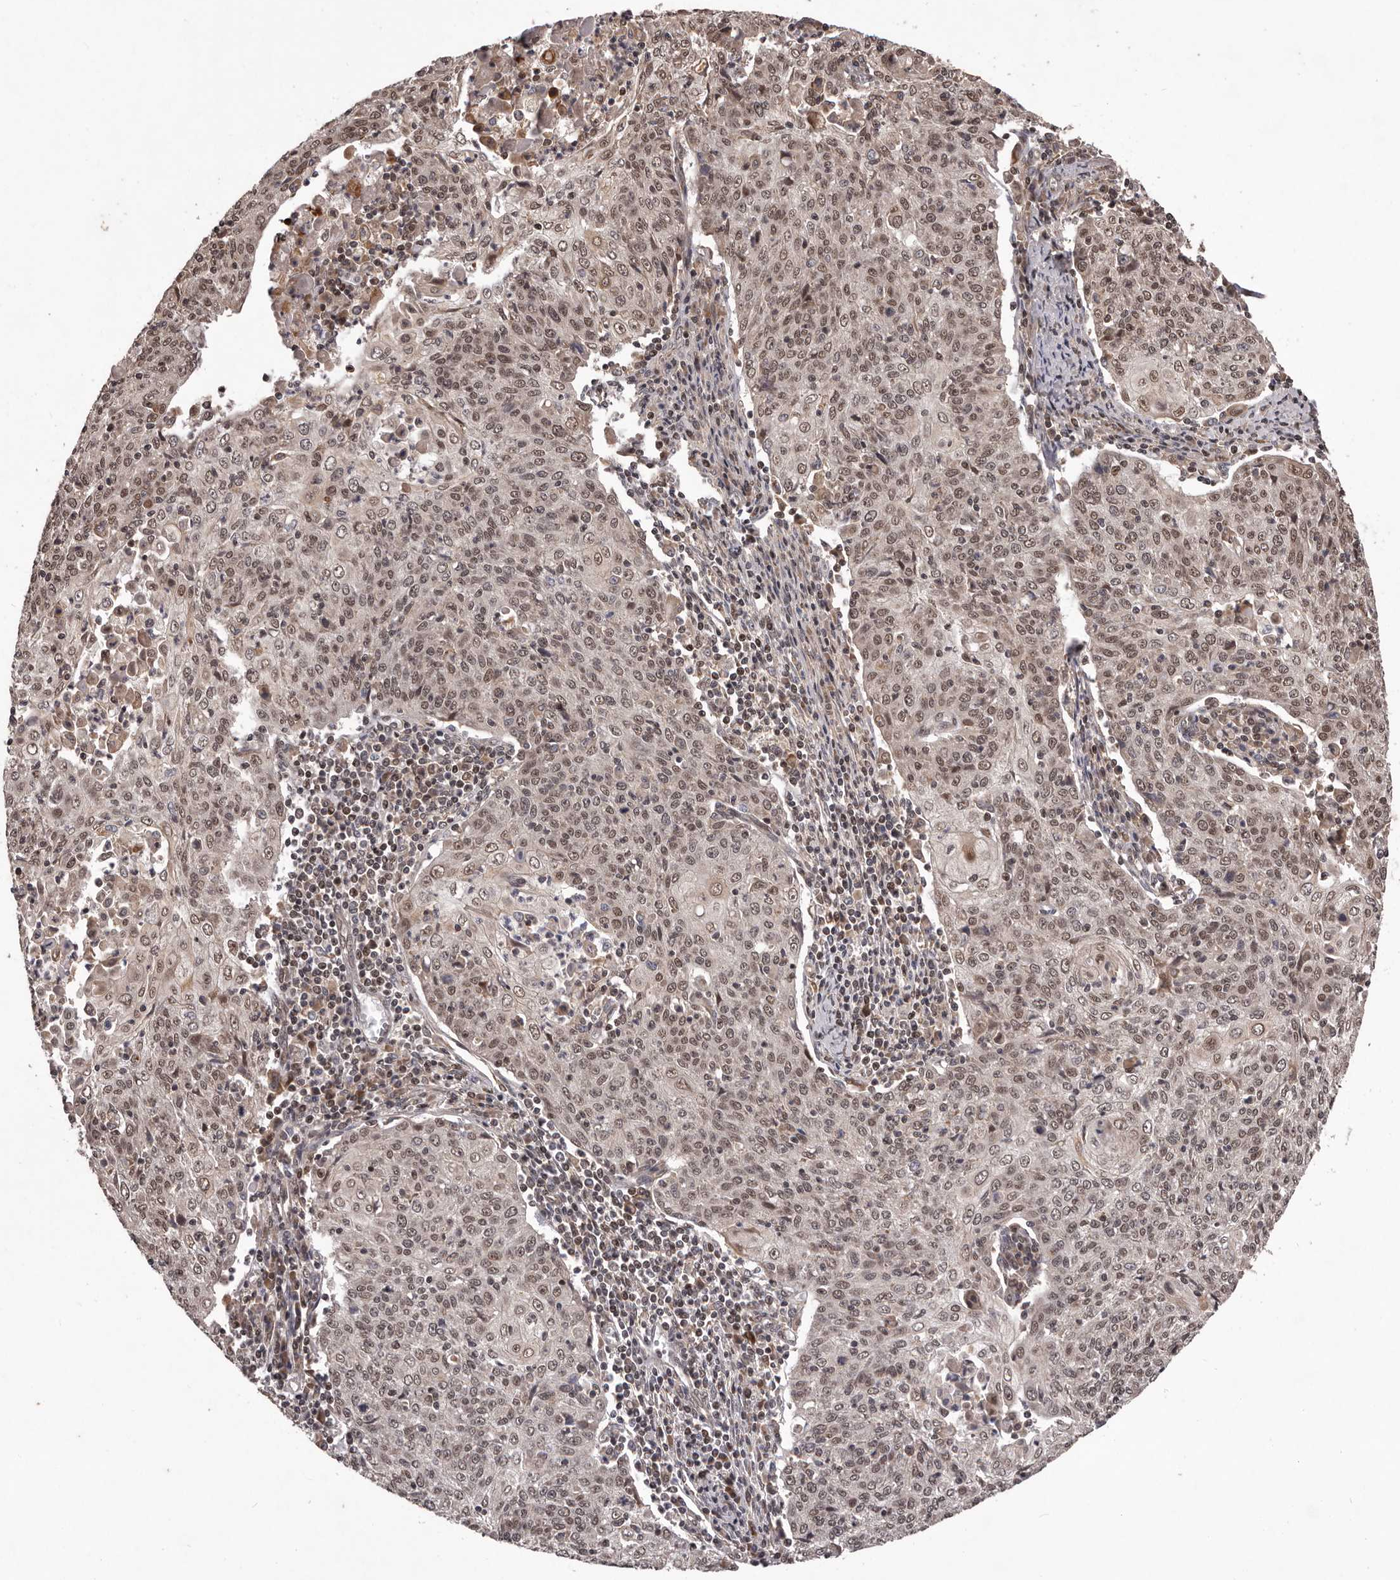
{"staining": {"intensity": "moderate", "quantity": ">75%", "location": "nuclear"}, "tissue": "cervical cancer", "cell_type": "Tumor cells", "image_type": "cancer", "snomed": [{"axis": "morphology", "description": "Squamous cell carcinoma, NOS"}, {"axis": "topography", "description": "Cervix"}], "caption": "This is an image of IHC staining of cervical squamous cell carcinoma, which shows moderate expression in the nuclear of tumor cells.", "gene": "CELF3", "patient": {"sex": "female", "age": 48}}